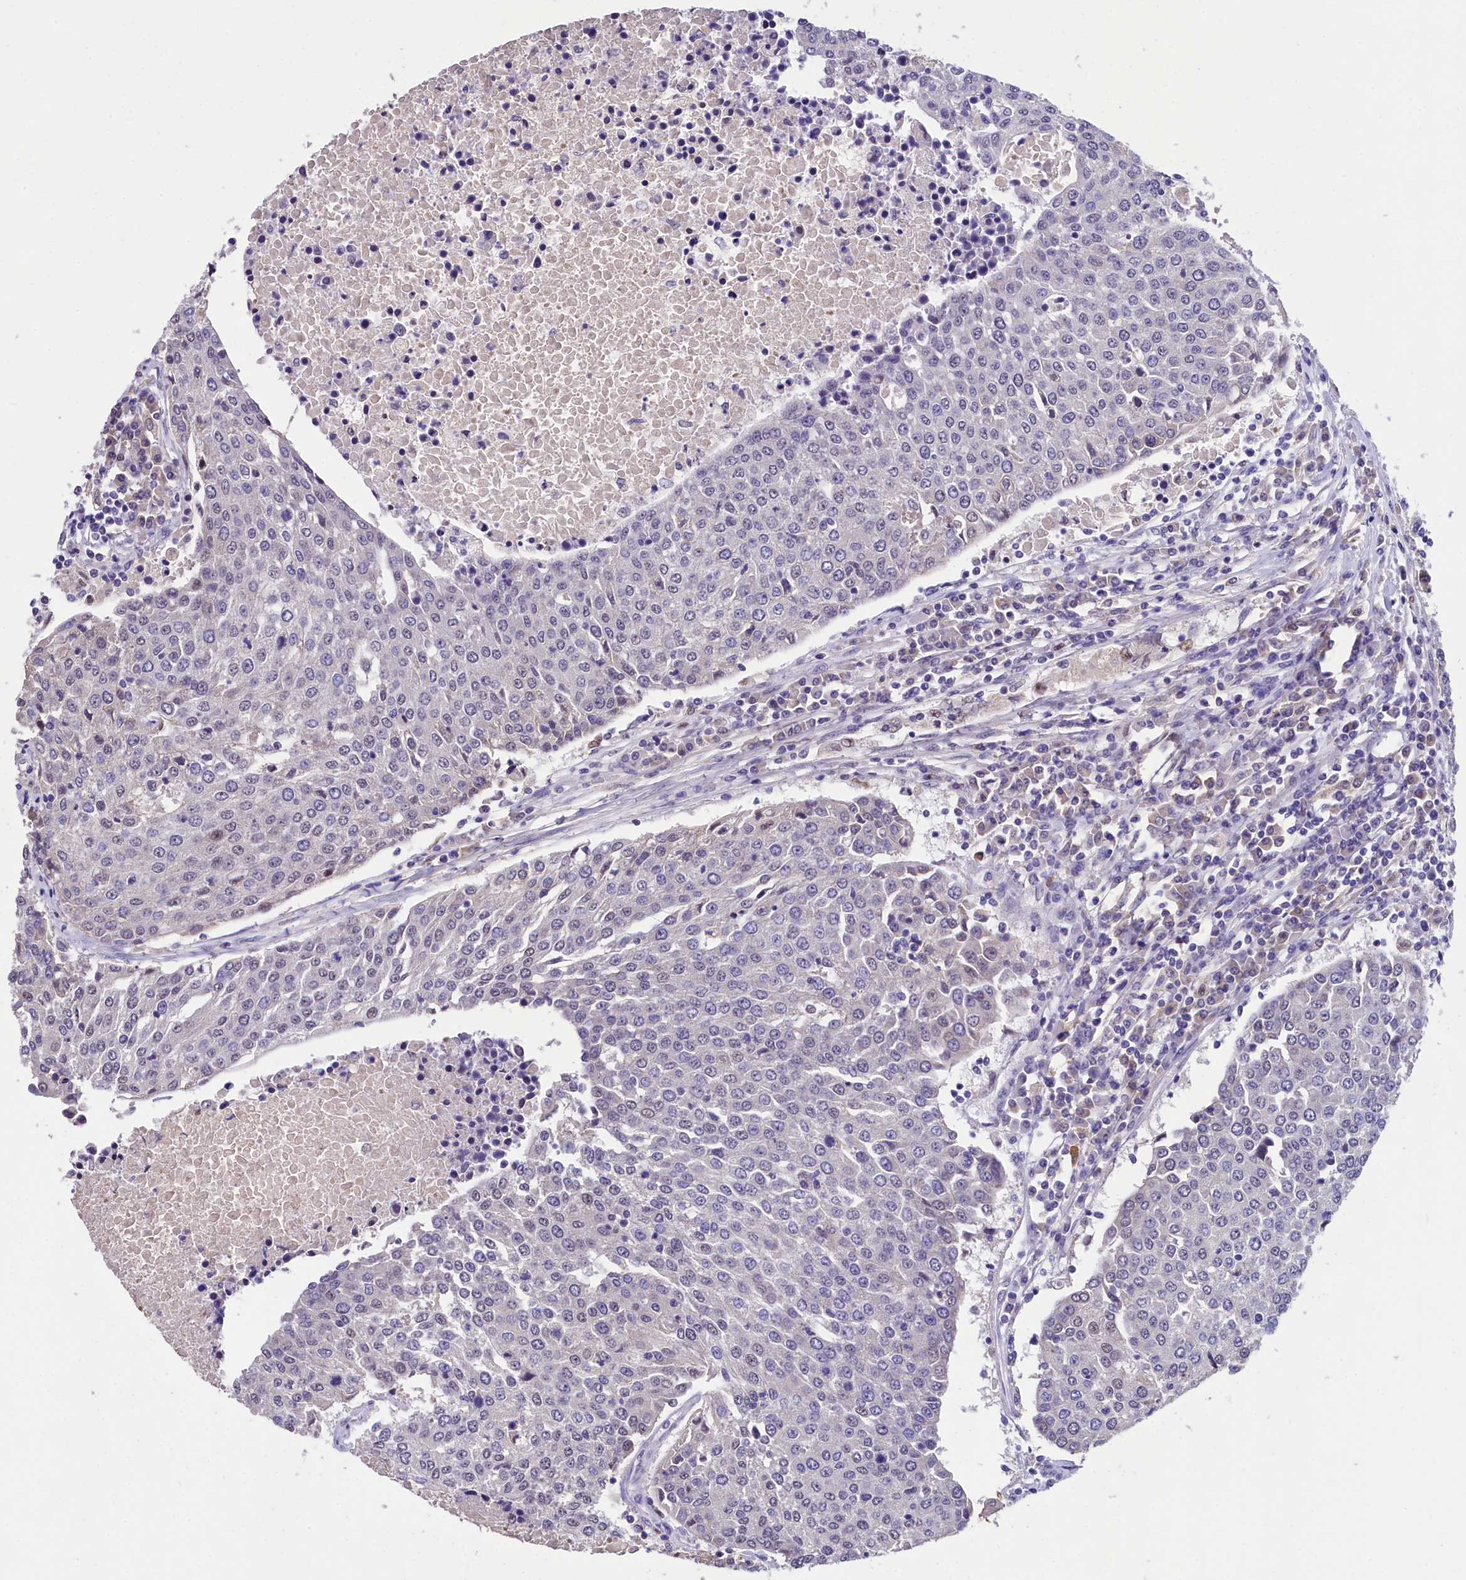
{"staining": {"intensity": "negative", "quantity": "none", "location": "none"}, "tissue": "urothelial cancer", "cell_type": "Tumor cells", "image_type": "cancer", "snomed": [{"axis": "morphology", "description": "Urothelial carcinoma, High grade"}, {"axis": "topography", "description": "Urinary bladder"}], "caption": "High magnification brightfield microscopy of high-grade urothelial carcinoma stained with DAB (brown) and counterstained with hematoxylin (blue): tumor cells show no significant expression. (DAB (3,3'-diaminobenzidine) immunohistochemistry with hematoxylin counter stain).", "gene": "HECTD4", "patient": {"sex": "female", "age": 85}}